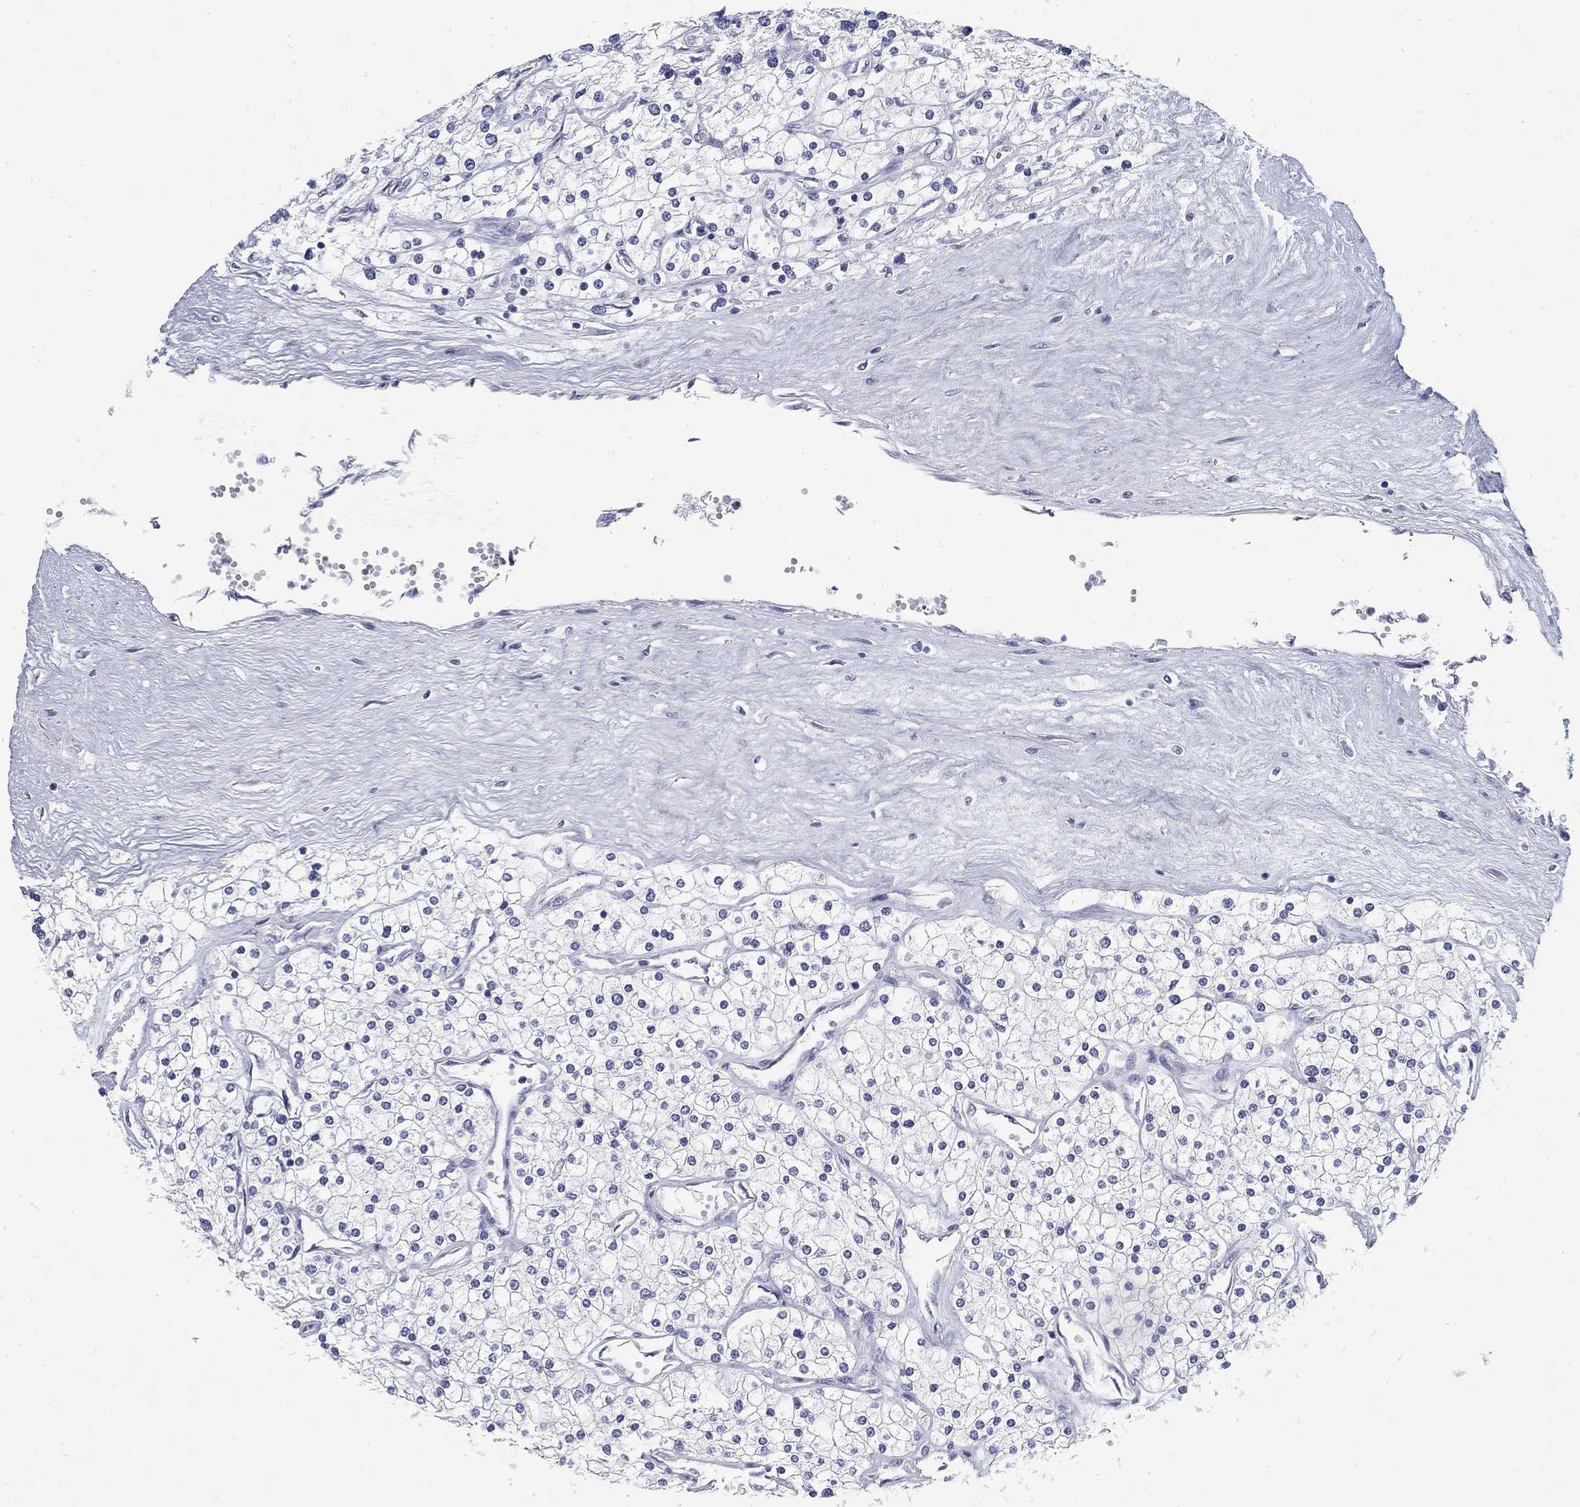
{"staining": {"intensity": "negative", "quantity": "none", "location": "none"}, "tissue": "renal cancer", "cell_type": "Tumor cells", "image_type": "cancer", "snomed": [{"axis": "morphology", "description": "Adenocarcinoma, NOS"}, {"axis": "topography", "description": "Kidney"}], "caption": "This is a micrograph of immunohistochemistry staining of adenocarcinoma (renal), which shows no staining in tumor cells.", "gene": "CD79B", "patient": {"sex": "male", "age": 80}}